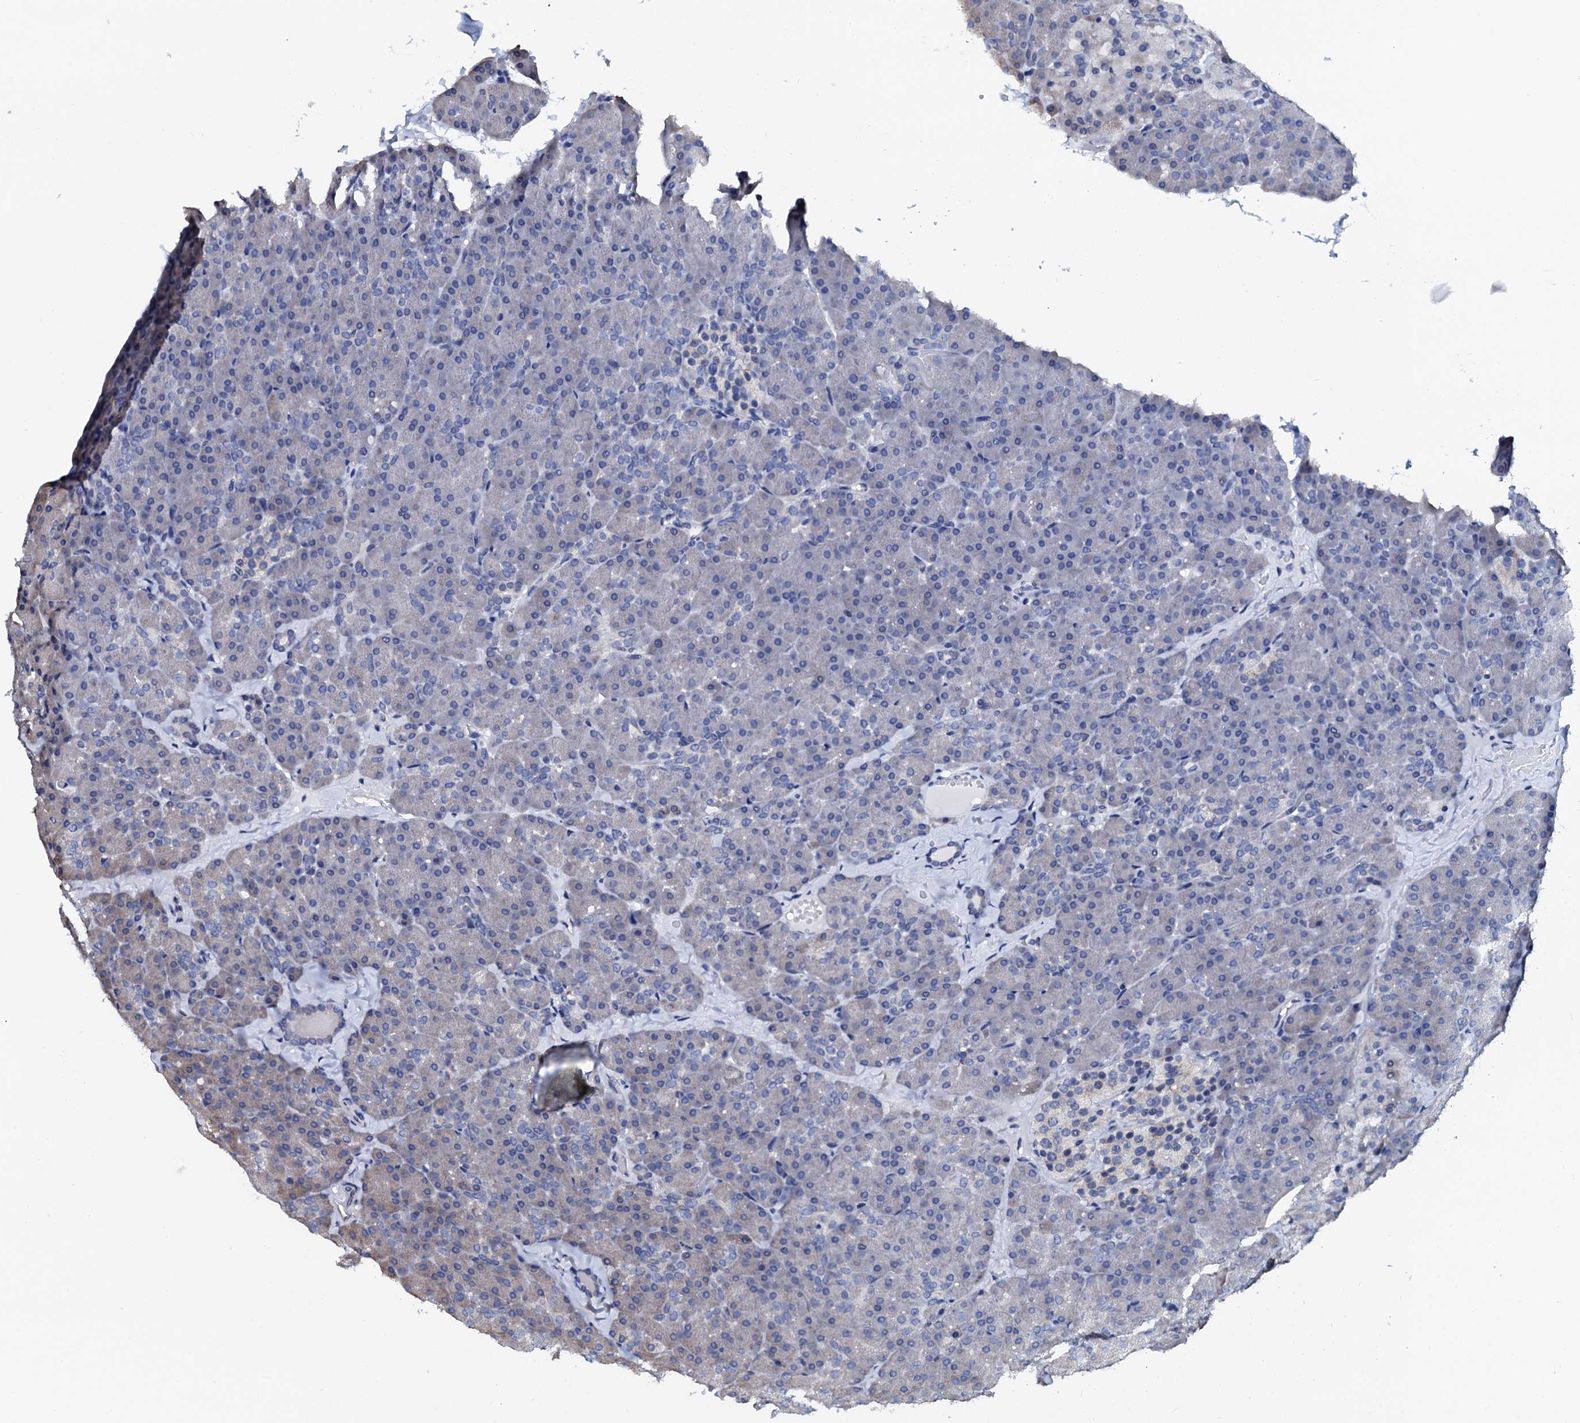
{"staining": {"intensity": "negative", "quantity": "none", "location": "none"}, "tissue": "pancreas", "cell_type": "Exocrine glandular cells", "image_type": "normal", "snomed": [{"axis": "morphology", "description": "Normal tissue, NOS"}, {"axis": "topography", "description": "Pancreas"}], "caption": "High magnification brightfield microscopy of normal pancreas stained with DAB (3,3'-diaminobenzidine) (brown) and counterstained with hematoxylin (blue): exocrine glandular cells show no significant positivity. (DAB (3,3'-diaminobenzidine) immunohistochemistry, high magnification).", "gene": "AKAP3", "patient": {"sex": "male", "age": 36}}